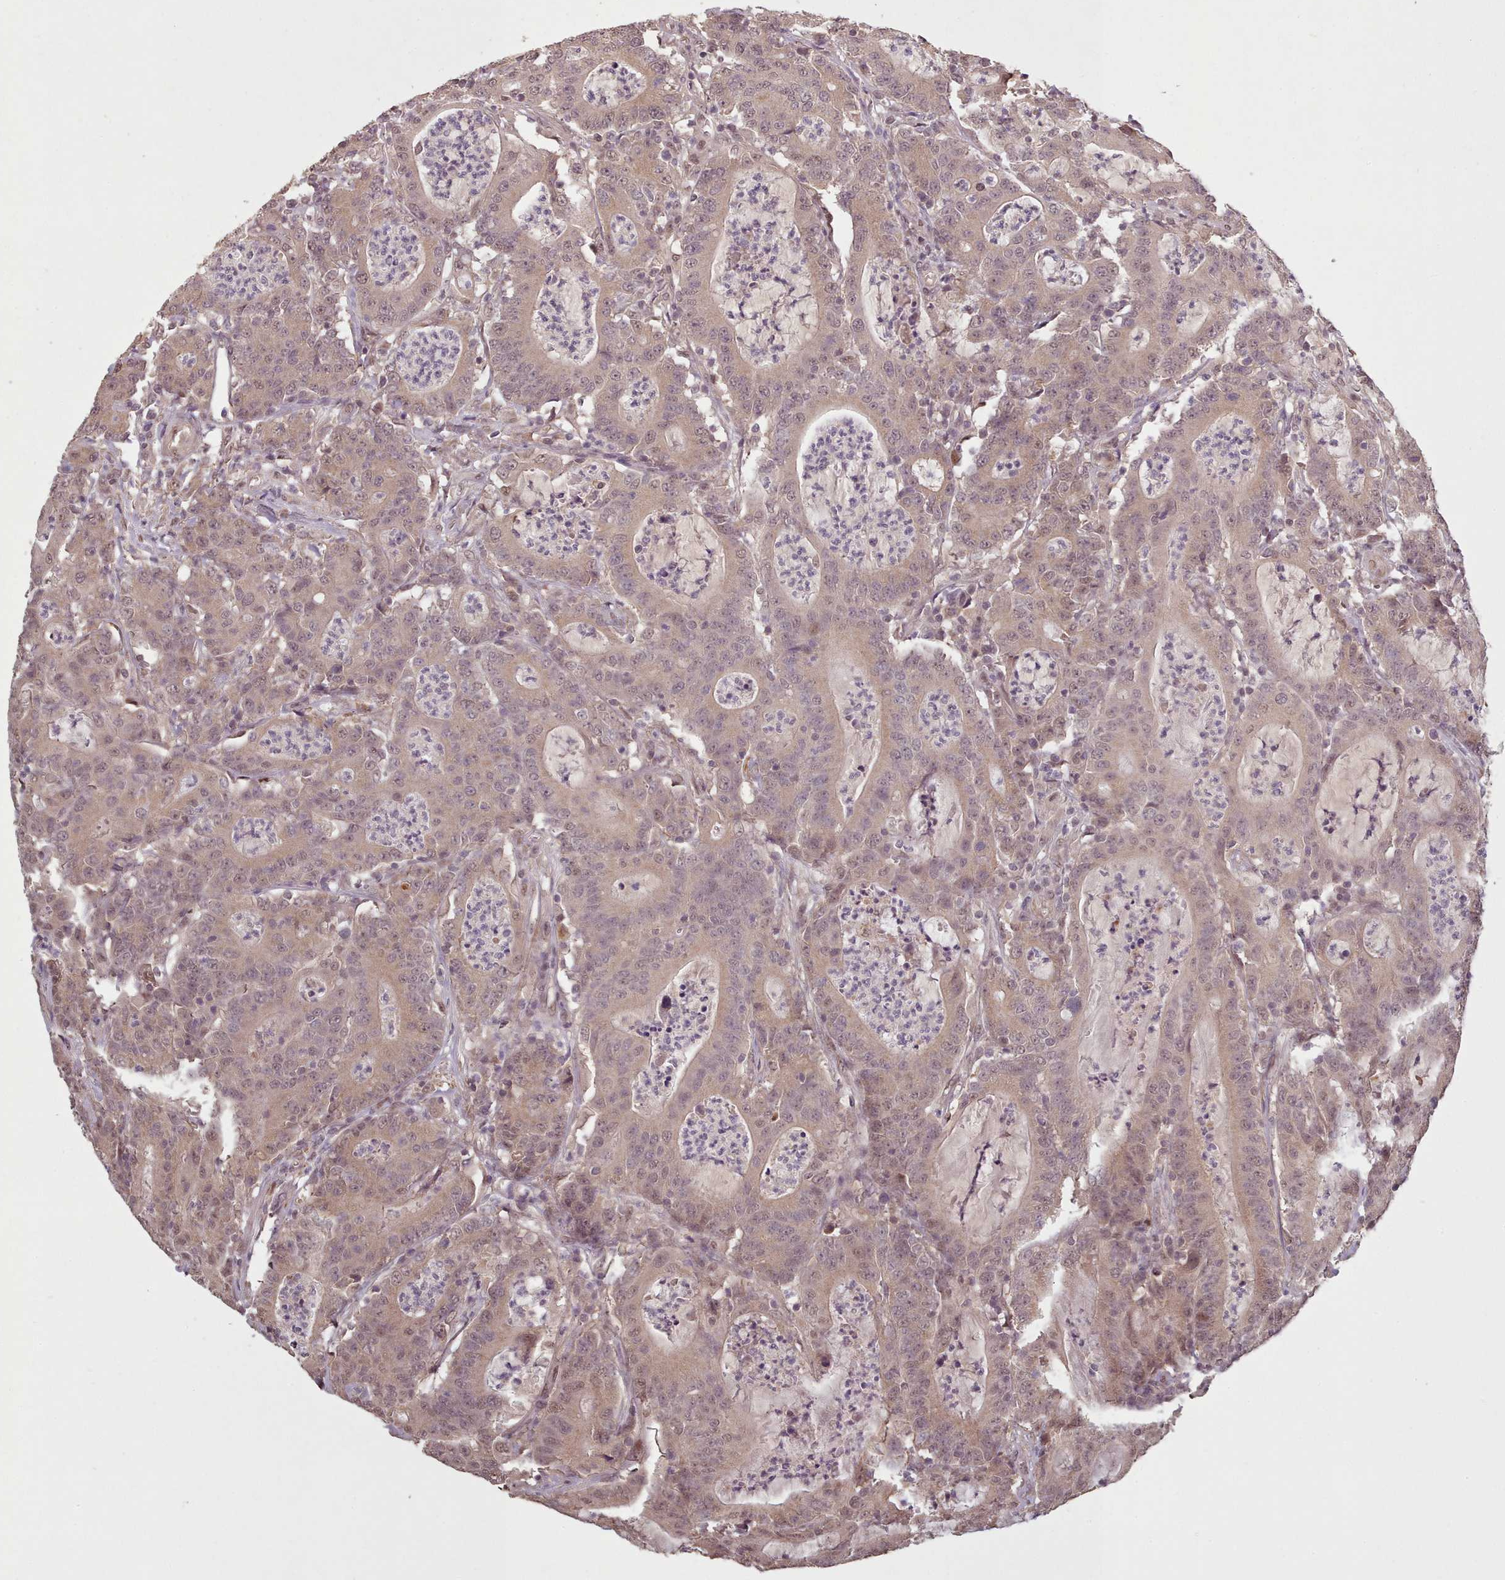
{"staining": {"intensity": "moderate", "quantity": "25%-75%", "location": "cytoplasmic/membranous,nuclear"}, "tissue": "colorectal cancer", "cell_type": "Tumor cells", "image_type": "cancer", "snomed": [{"axis": "morphology", "description": "Adenocarcinoma, NOS"}, {"axis": "topography", "description": "Colon"}], "caption": "Protein expression analysis of colorectal adenocarcinoma reveals moderate cytoplasmic/membranous and nuclear positivity in approximately 25%-75% of tumor cells. The protein of interest is shown in brown color, while the nuclei are stained blue.", "gene": "CDC6", "patient": {"sex": "male", "age": 83}}